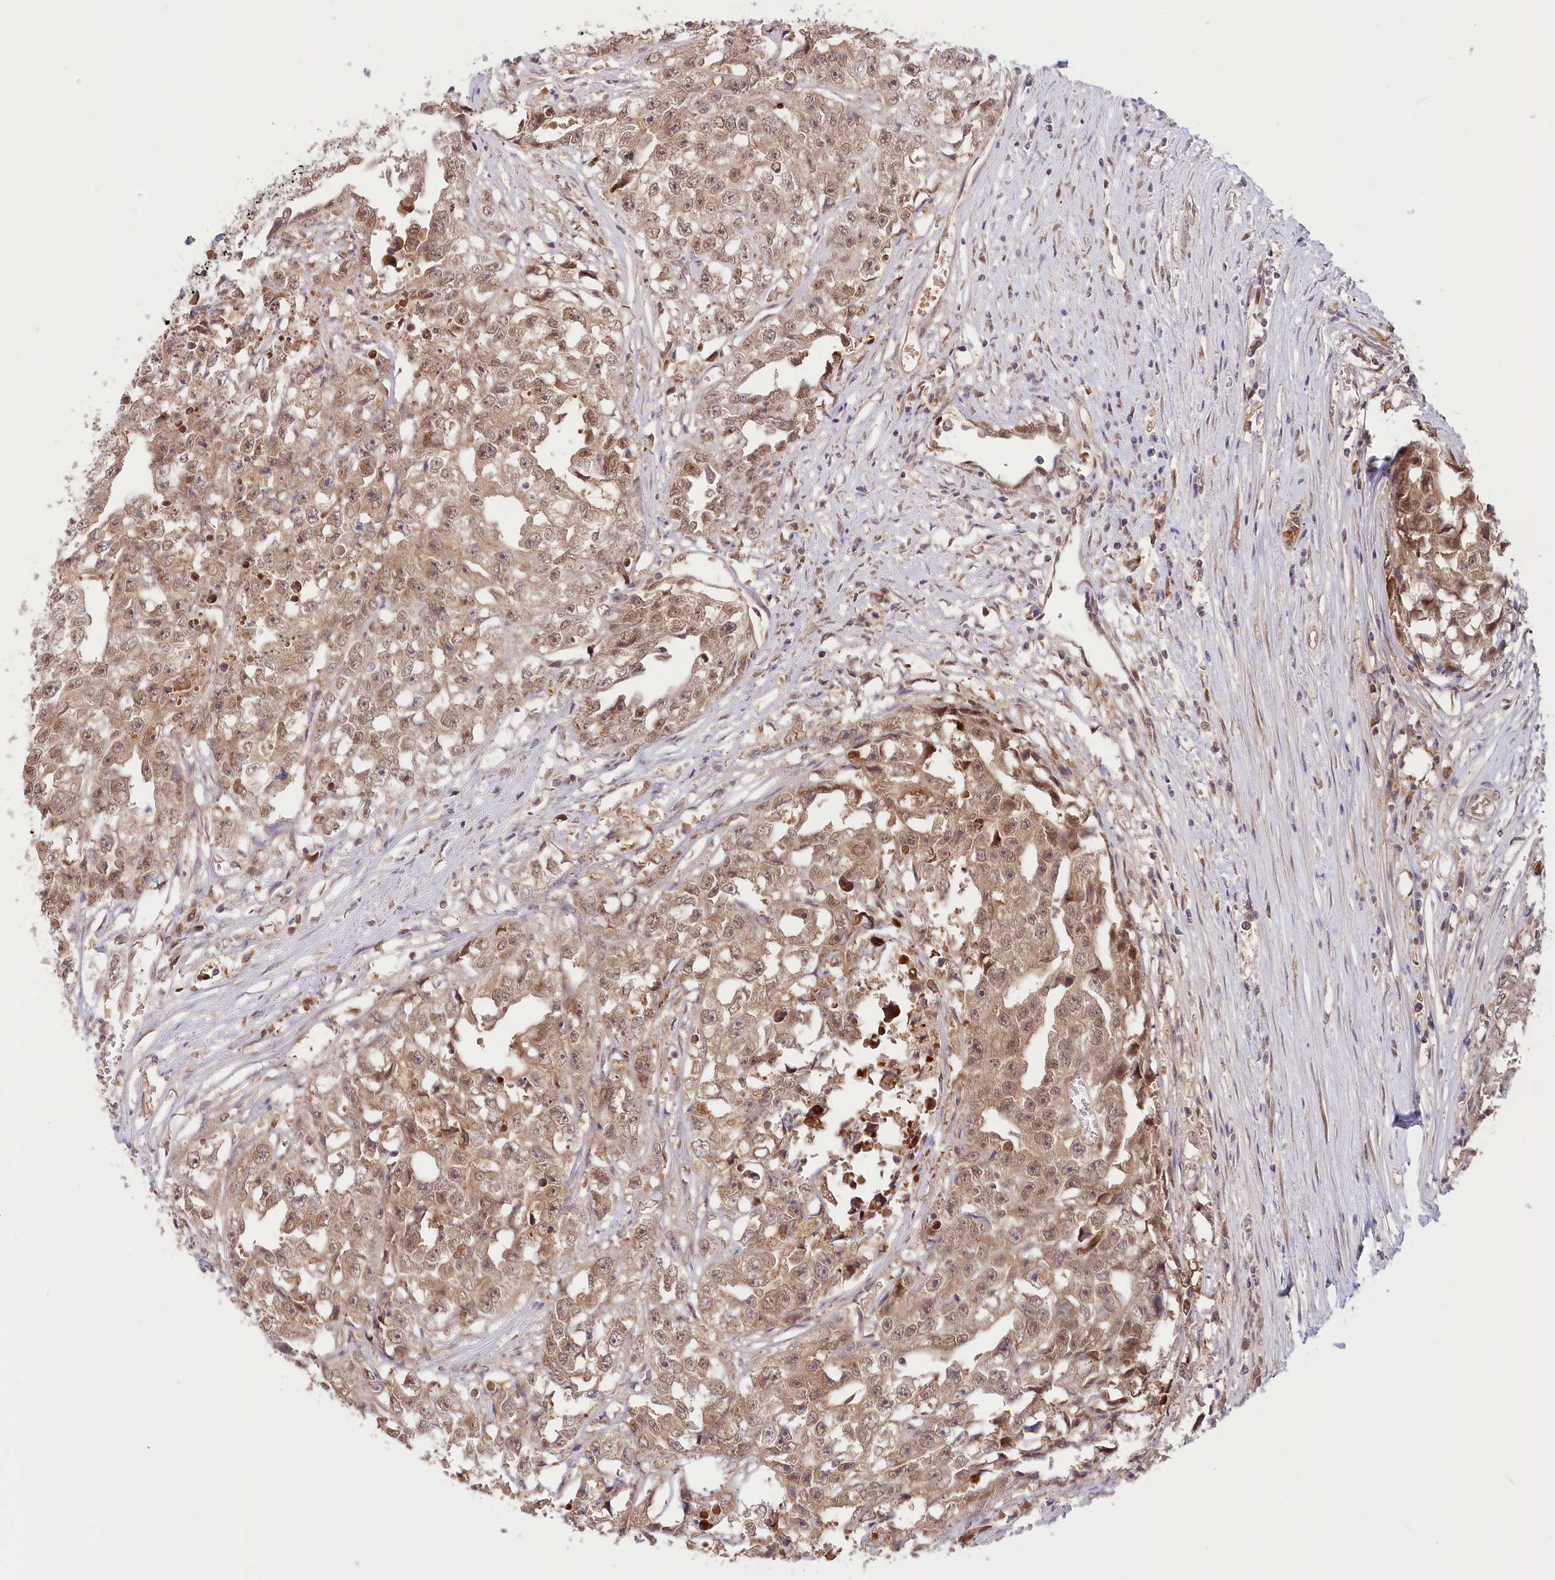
{"staining": {"intensity": "moderate", "quantity": ">75%", "location": "cytoplasmic/membranous"}, "tissue": "testis cancer", "cell_type": "Tumor cells", "image_type": "cancer", "snomed": [{"axis": "morphology", "description": "Seminoma, NOS"}, {"axis": "morphology", "description": "Carcinoma, Embryonal, NOS"}, {"axis": "topography", "description": "Testis"}], "caption": "Protein staining demonstrates moderate cytoplasmic/membranous staining in about >75% of tumor cells in testis cancer (seminoma).", "gene": "CEP70", "patient": {"sex": "male", "age": 43}}